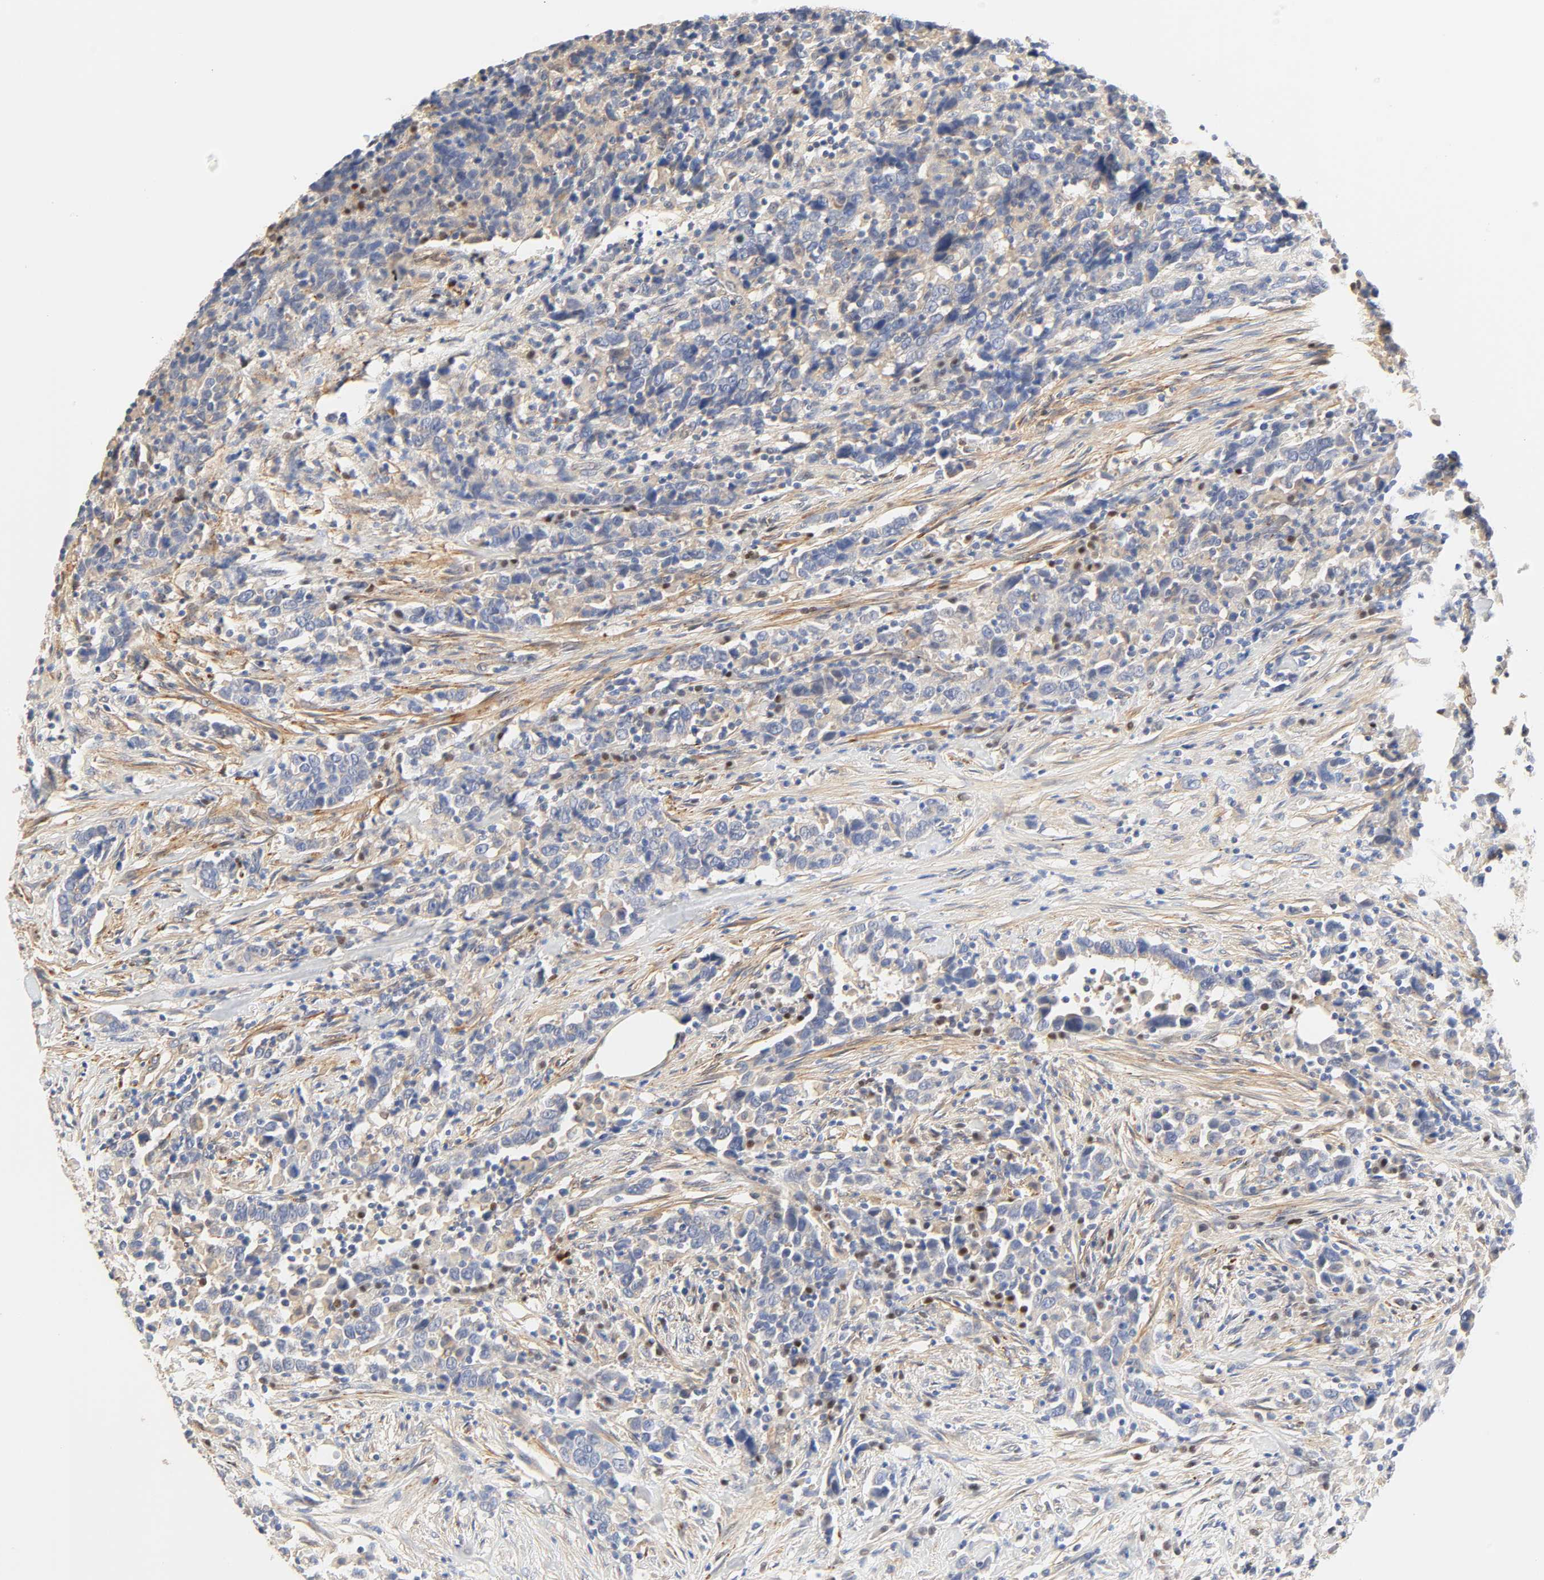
{"staining": {"intensity": "negative", "quantity": "none", "location": "none"}, "tissue": "urothelial cancer", "cell_type": "Tumor cells", "image_type": "cancer", "snomed": [{"axis": "morphology", "description": "Urothelial carcinoma, High grade"}, {"axis": "topography", "description": "Urinary bladder"}], "caption": "Immunohistochemical staining of human high-grade urothelial carcinoma reveals no significant positivity in tumor cells.", "gene": "BORCS8-MEF2B", "patient": {"sex": "male", "age": 61}}